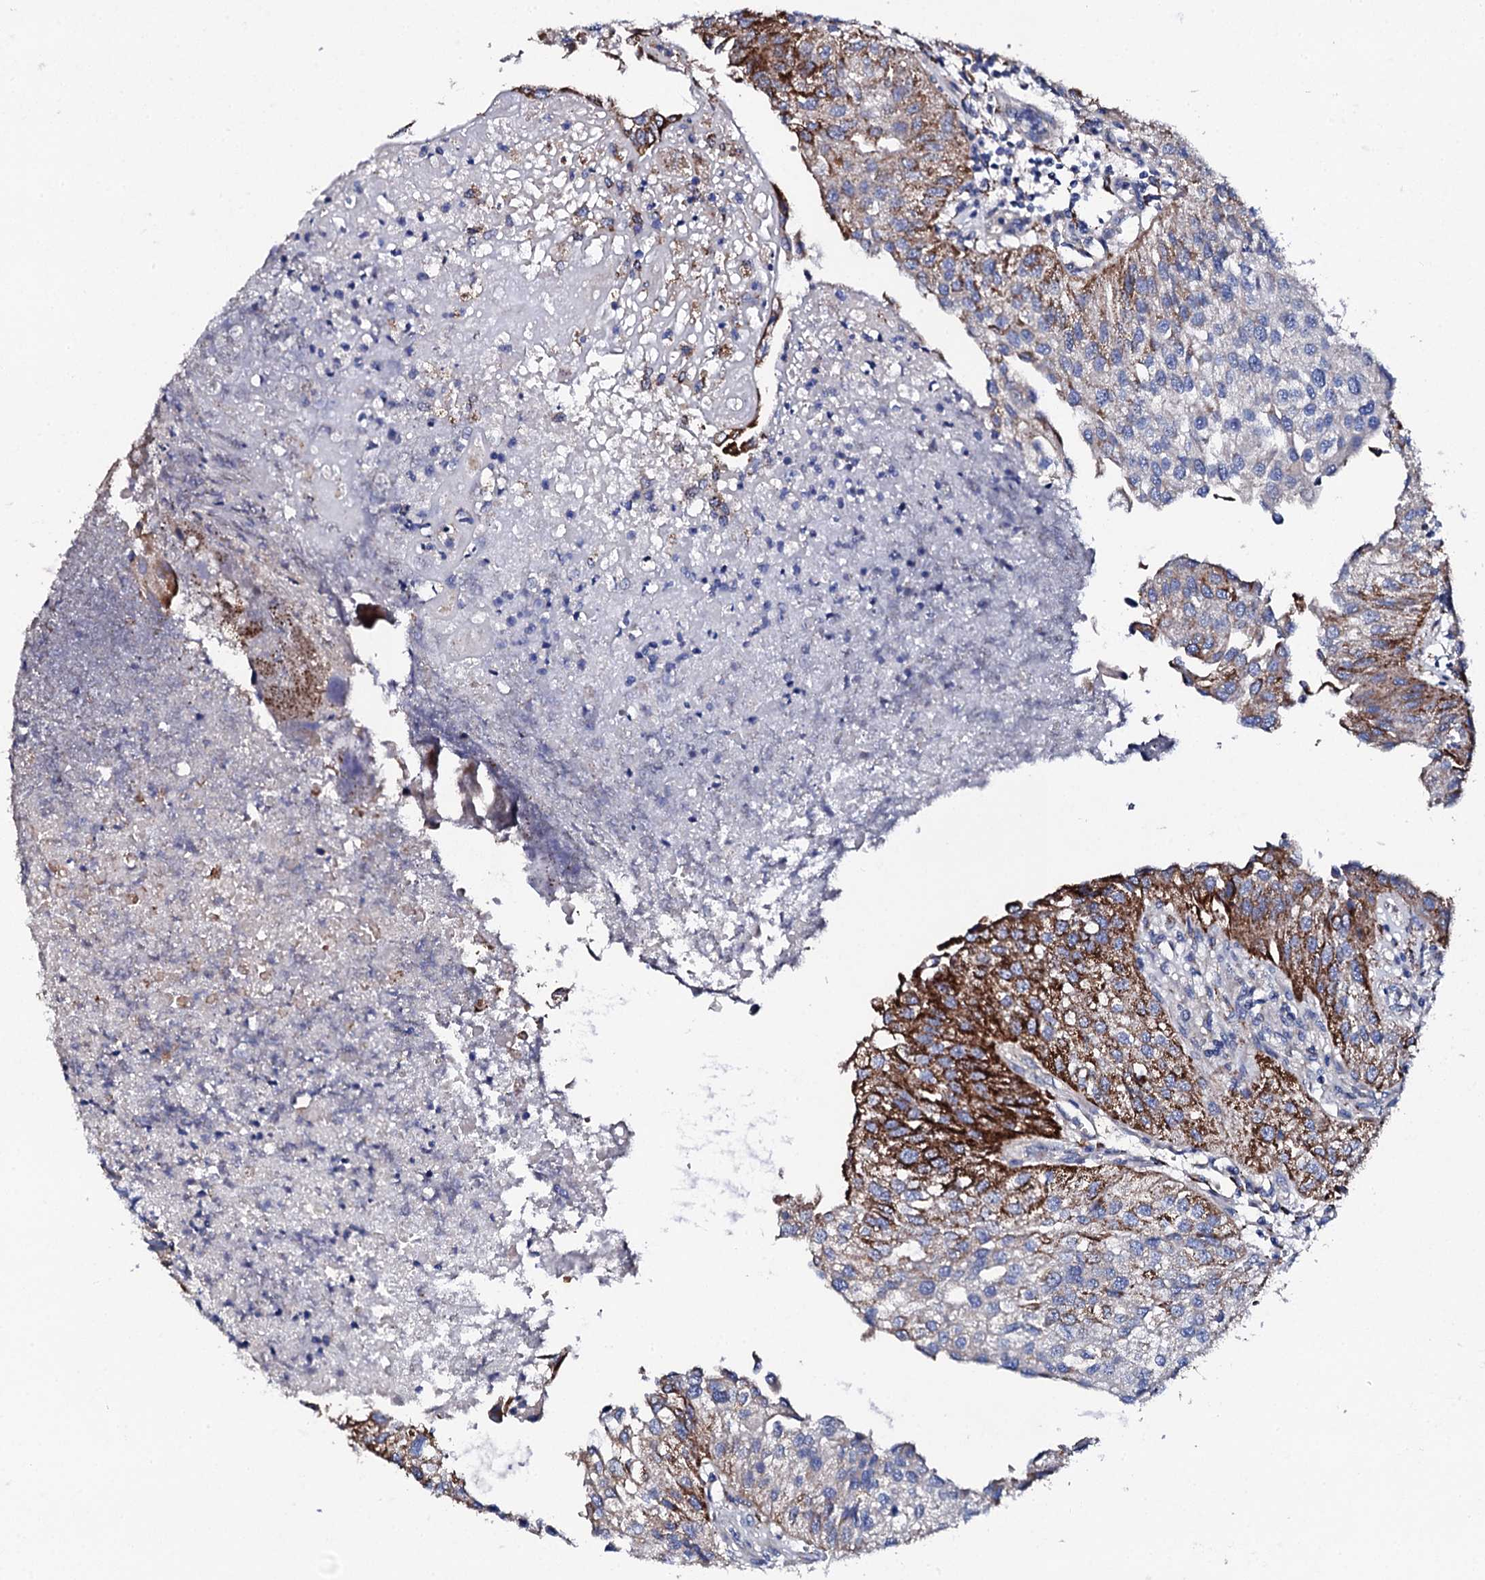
{"staining": {"intensity": "strong", "quantity": "25%-75%", "location": "cytoplasmic/membranous"}, "tissue": "urothelial cancer", "cell_type": "Tumor cells", "image_type": "cancer", "snomed": [{"axis": "morphology", "description": "Urothelial carcinoma, Low grade"}, {"axis": "topography", "description": "Urinary bladder"}], "caption": "Urothelial carcinoma (low-grade) tissue reveals strong cytoplasmic/membranous expression in about 25%-75% of tumor cells, visualized by immunohistochemistry.", "gene": "KLHL32", "patient": {"sex": "female", "age": 89}}